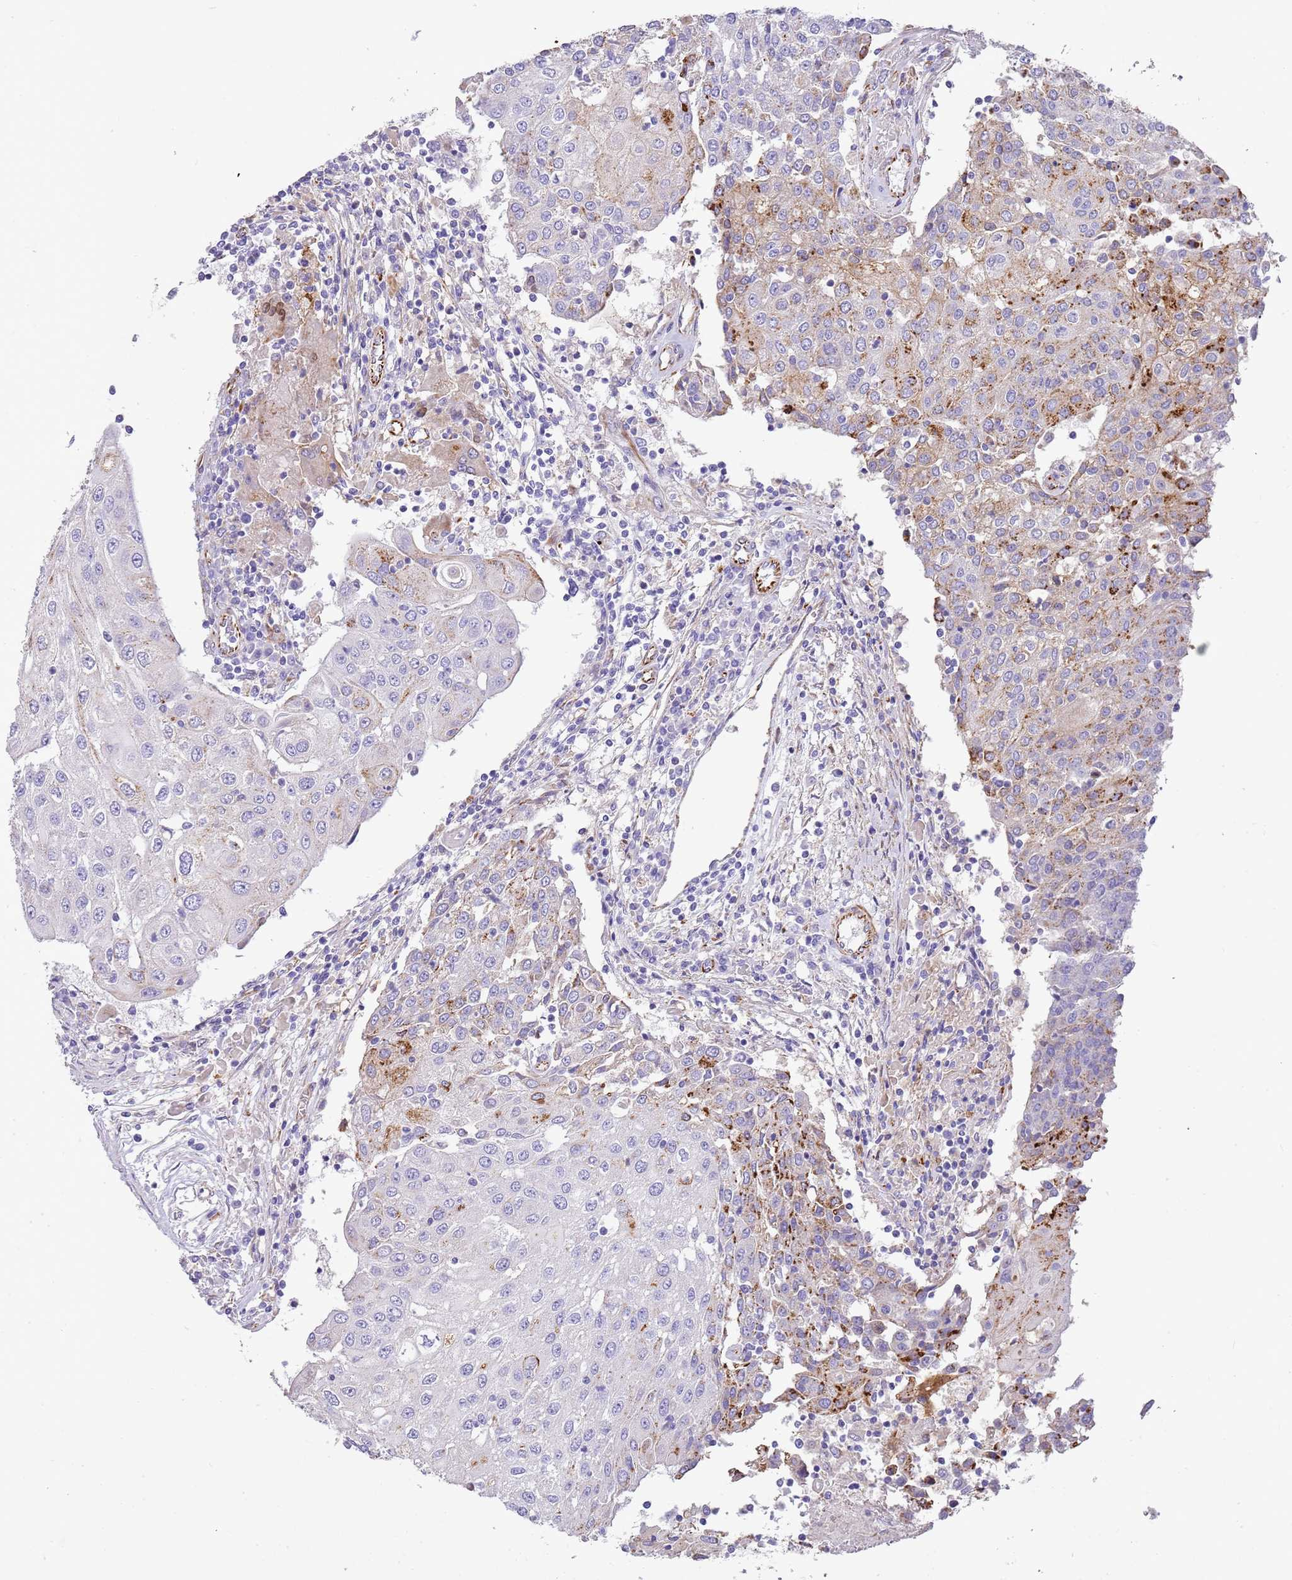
{"staining": {"intensity": "negative", "quantity": "none", "location": "none"}, "tissue": "urothelial cancer", "cell_type": "Tumor cells", "image_type": "cancer", "snomed": [{"axis": "morphology", "description": "Urothelial carcinoma, High grade"}, {"axis": "topography", "description": "Urinary bladder"}], "caption": "IHC micrograph of neoplastic tissue: human high-grade urothelial carcinoma stained with DAB (3,3'-diaminobenzidine) displays no significant protein positivity in tumor cells.", "gene": "ZDHHC1", "patient": {"sex": "female", "age": 85}}